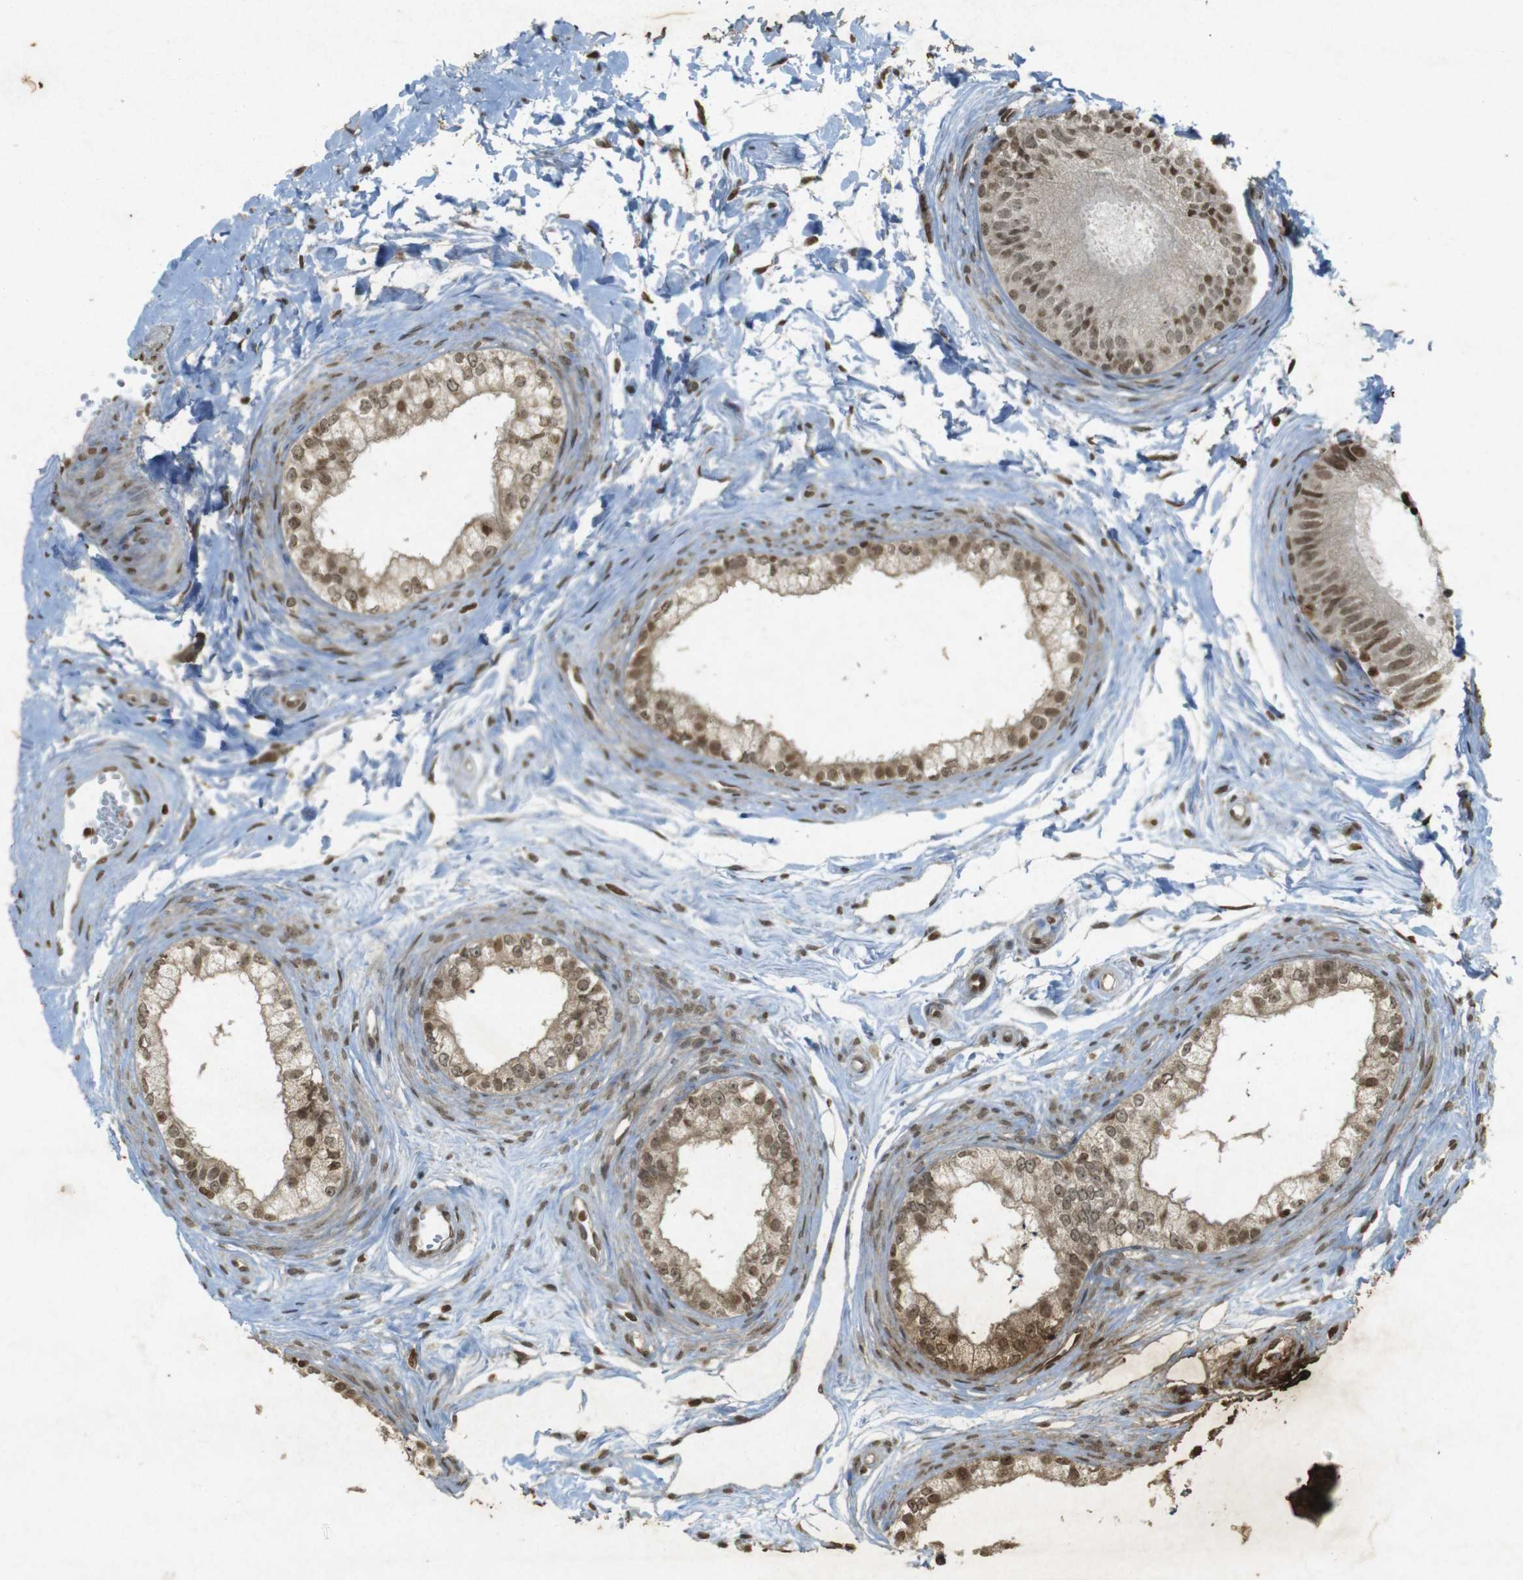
{"staining": {"intensity": "moderate", "quantity": ">75%", "location": "cytoplasmic/membranous,nuclear"}, "tissue": "epididymis", "cell_type": "Glandular cells", "image_type": "normal", "snomed": [{"axis": "morphology", "description": "Normal tissue, NOS"}, {"axis": "topography", "description": "Epididymis"}], "caption": "This is a micrograph of immunohistochemistry (IHC) staining of normal epididymis, which shows moderate staining in the cytoplasmic/membranous,nuclear of glandular cells.", "gene": "ORC4", "patient": {"sex": "male", "age": 56}}